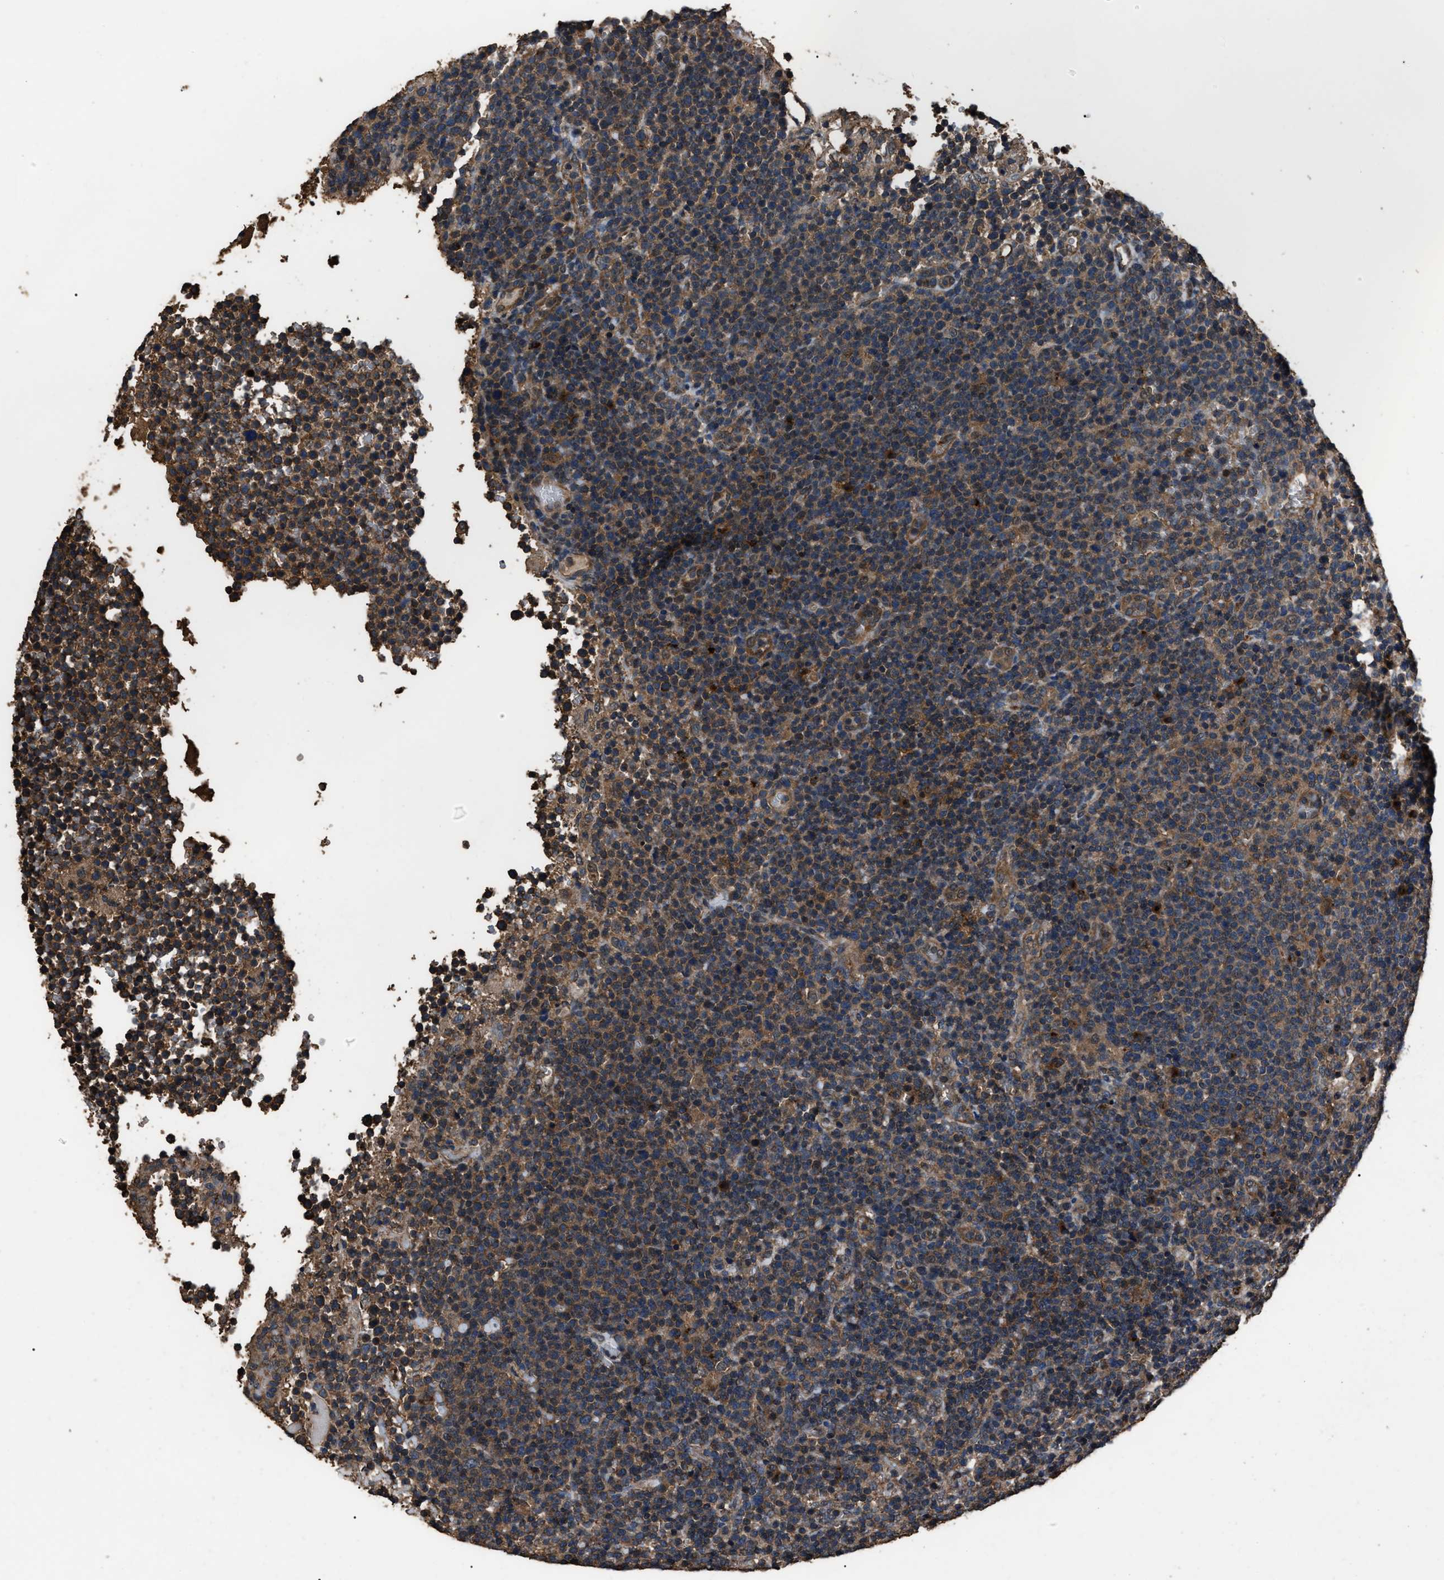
{"staining": {"intensity": "strong", "quantity": "25%-75%", "location": "cytoplasmic/membranous"}, "tissue": "lymphoma", "cell_type": "Tumor cells", "image_type": "cancer", "snomed": [{"axis": "morphology", "description": "Malignant lymphoma, non-Hodgkin's type, High grade"}, {"axis": "topography", "description": "Lymph node"}], "caption": "IHC of human high-grade malignant lymphoma, non-Hodgkin's type shows high levels of strong cytoplasmic/membranous expression in about 25%-75% of tumor cells.", "gene": "RNF216", "patient": {"sex": "male", "age": 61}}